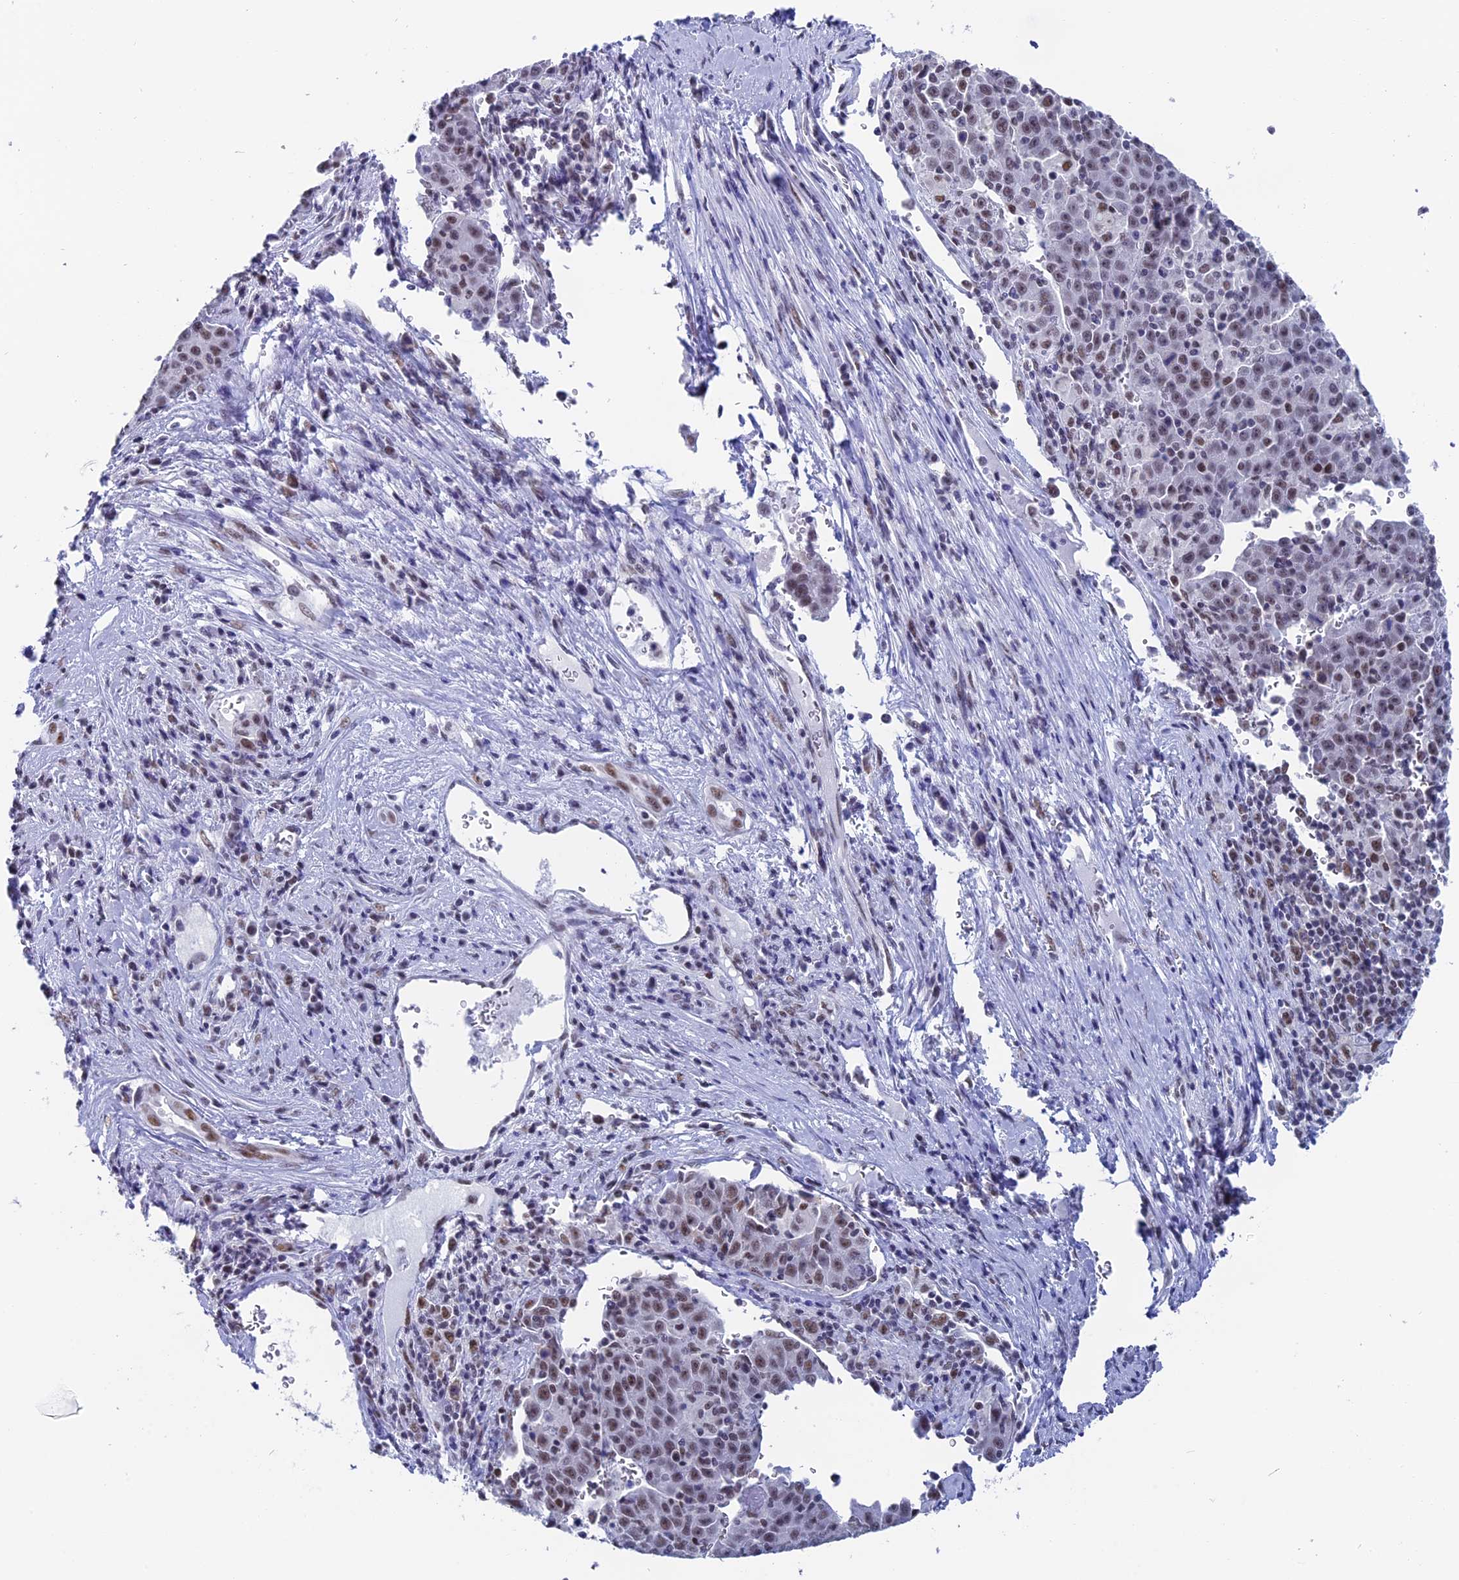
{"staining": {"intensity": "moderate", "quantity": "<25%", "location": "nuclear"}, "tissue": "liver cancer", "cell_type": "Tumor cells", "image_type": "cancer", "snomed": [{"axis": "morphology", "description": "Carcinoma, Hepatocellular, NOS"}, {"axis": "topography", "description": "Liver"}], "caption": "Brown immunohistochemical staining in liver cancer (hepatocellular carcinoma) shows moderate nuclear staining in about <25% of tumor cells.", "gene": "CD2BP2", "patient": {"sex": "female", "age": 53}}